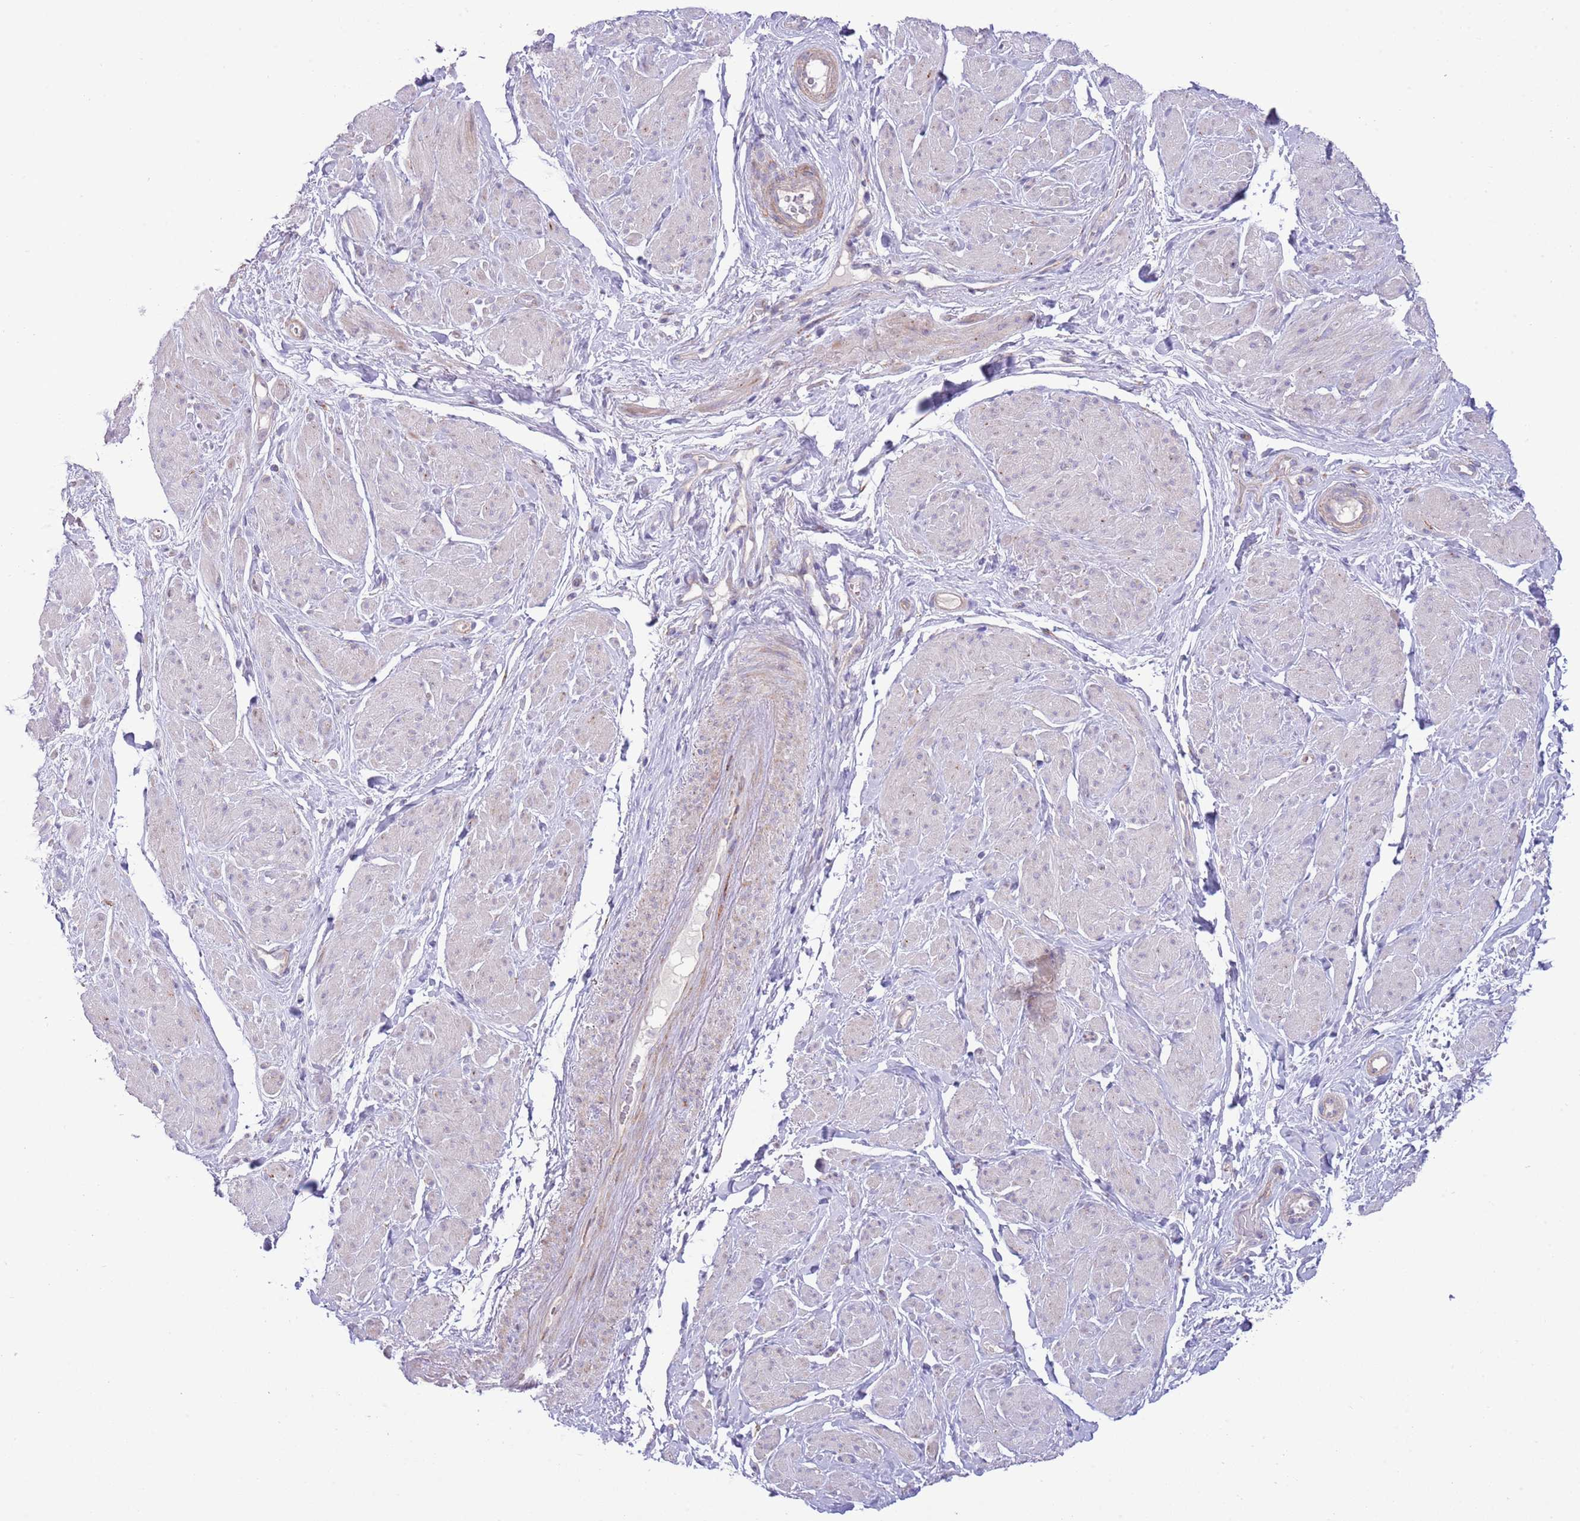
{"staining": {"intensity": "weak", "quantity": "25%-75%", "location": "cytoplasmic/membranous"}, "tissue": "smooth muscle", "cell_type": "Smooth muscle cells", "image_type": "normal", "snomed": [{"axis": "morphology", "description": "Normal tissue, NOS"}, {"axis": "topography", "description": "Smooth muscle"}, {"axis": "topography", "description": "Peripheral nerve tissue"}], "caption": "Weak cytoplasmic/membranous positivity for a protein is identified in about 25%-75% of smooth muscle cells of normal smooth muscle using immunohistochemistry.", "gene": "TOMM5", "patient": {"sex": "male", "age": 69}}